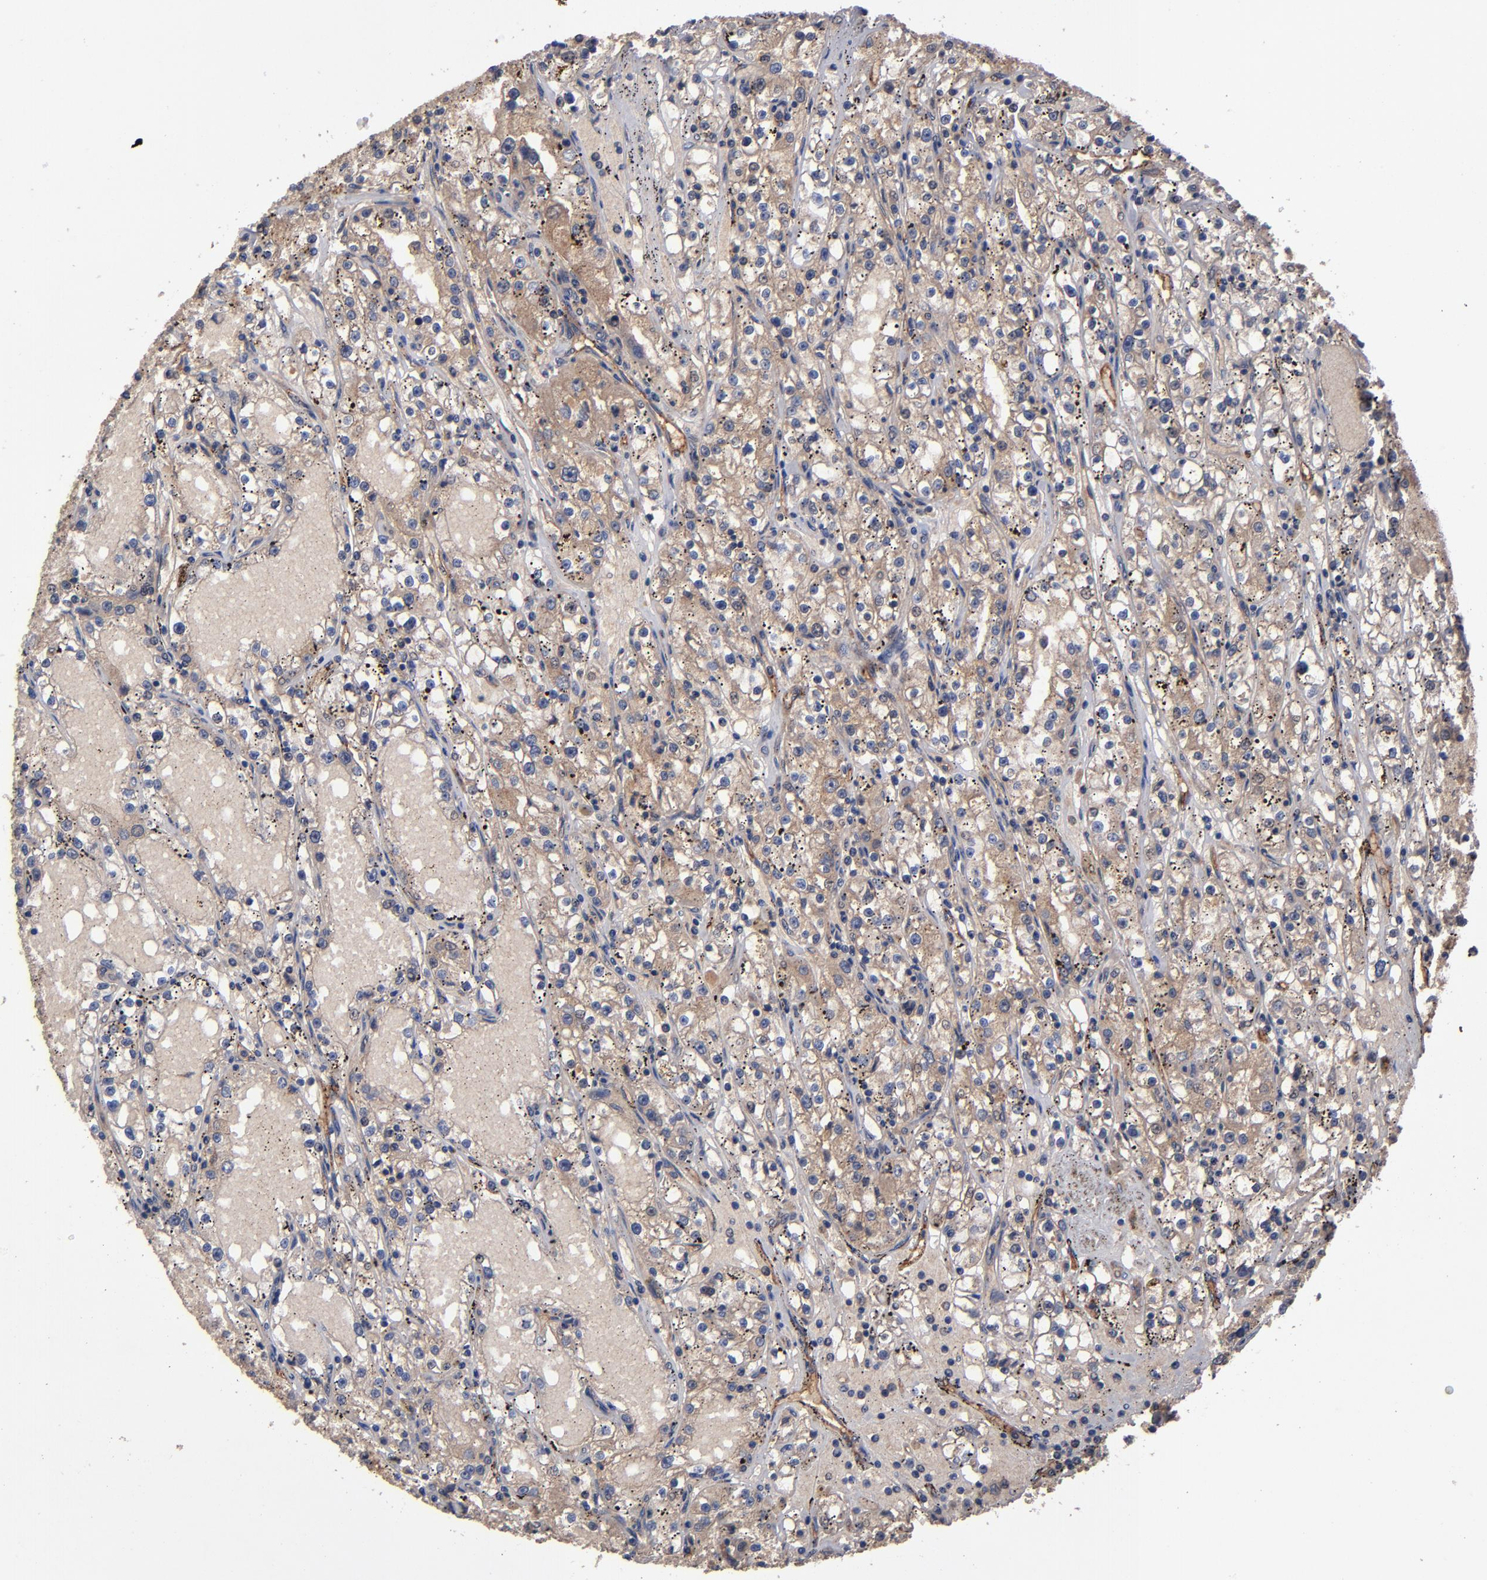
{"staining": {"intensity": "weak", "quantity": ">75%", "location": "cytoplasmic/membranous"}, "tissue": "renal cancer", "cell_type": "Tumor cells", "image_type": "cancer", "snomed": [{"axis": "morphology", "description": "Adenocarcinoma, NOS"}, {"axis": "topography", "description": "Kidney"}], "caption": "An immunohistochemistry (IHC) image of tumor tissue is shown. Protein staining in brown labels weak cytoplasmic/membranous positivity in adenocarcinoma (renal) within tumor cells. Using DAB (3,3'-diaminobenzidine) (brown) and hematoxylin (blue) stains, captured at high magnification using brightfield microscopy.", "gene": "BDKRB1", "patient": {"sex": "male", "age": 56}}